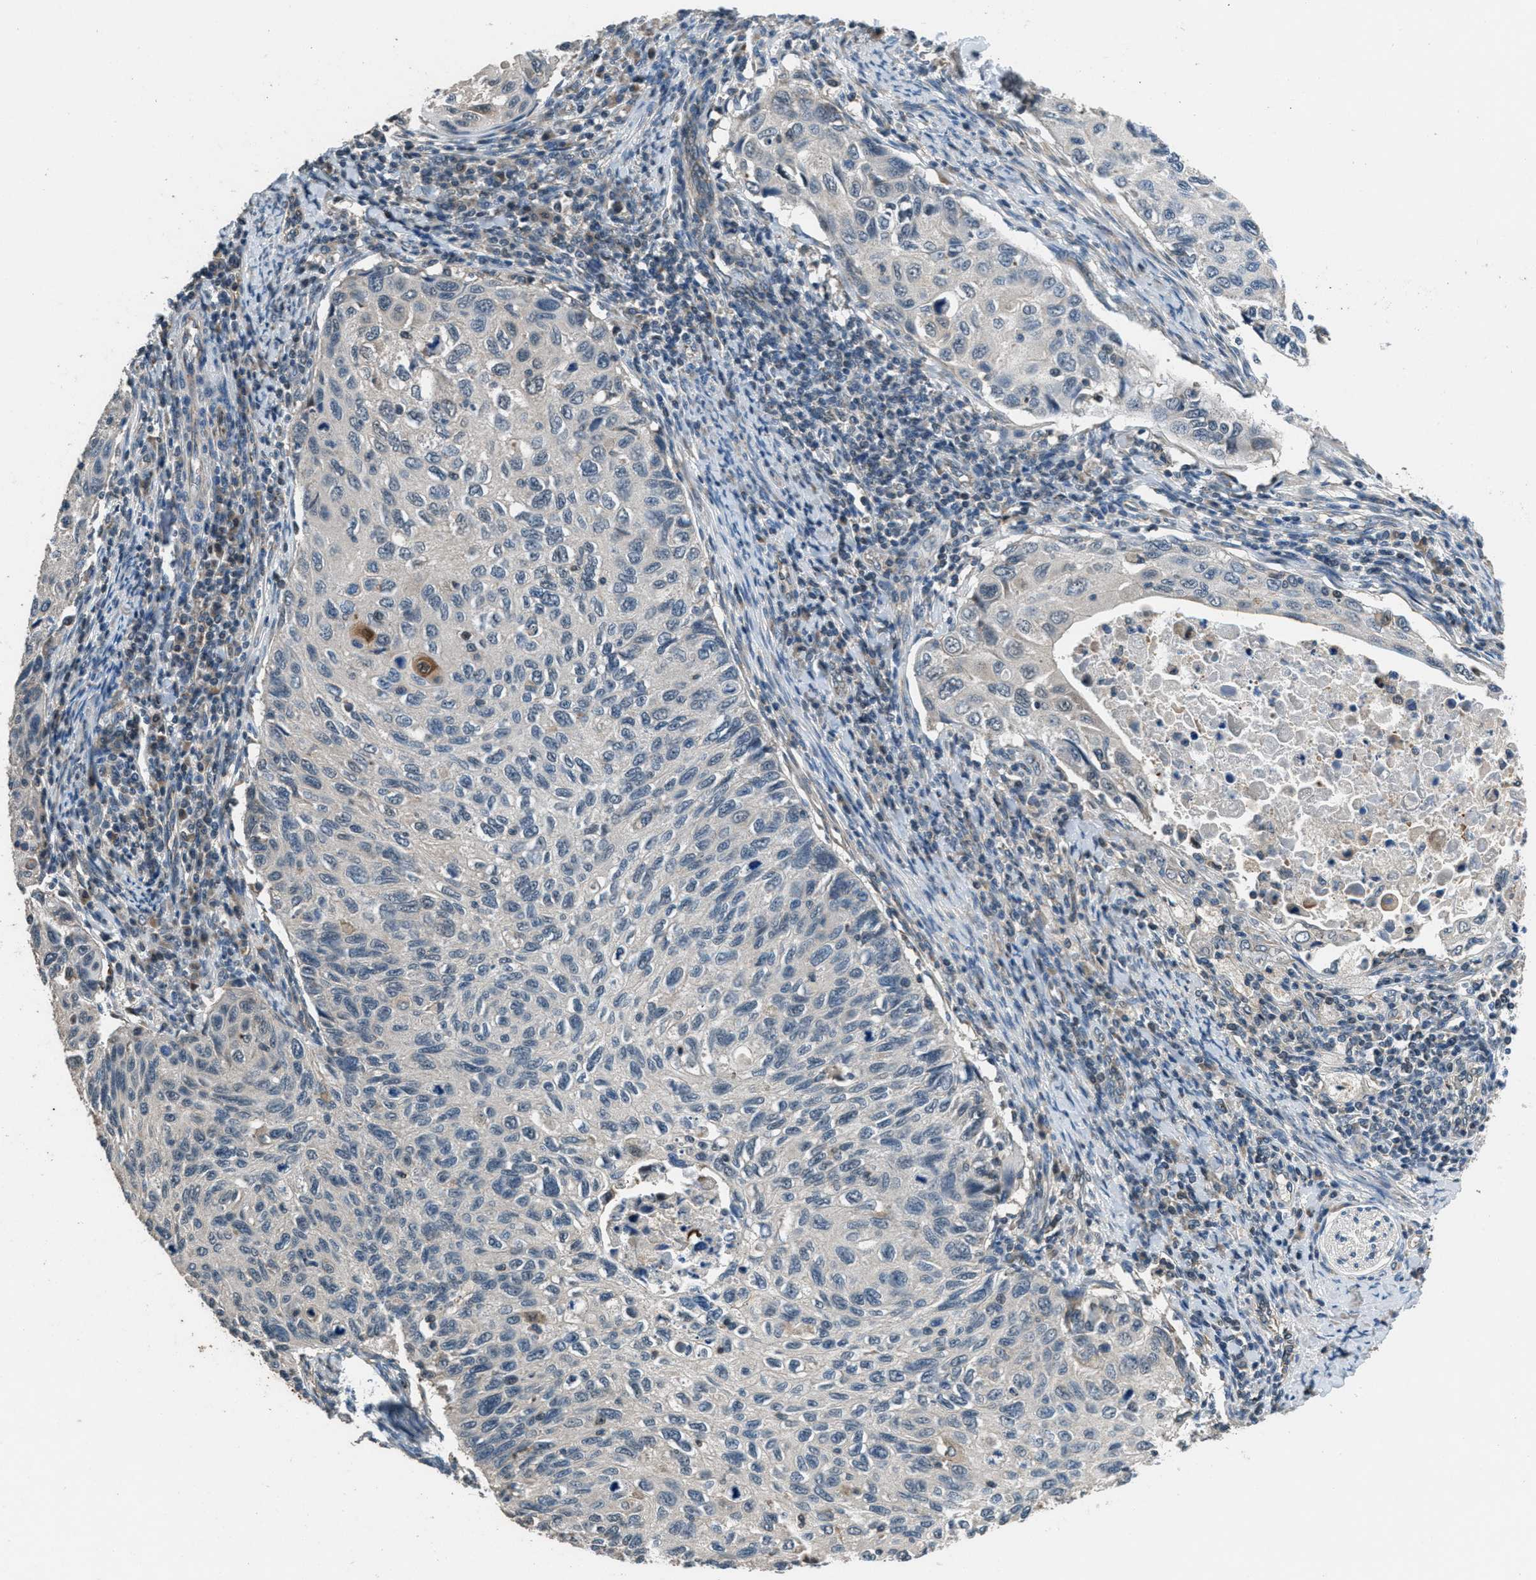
{"staining": {"intensity": "negative", "quantity": "none", "location": "none"}, "tissue": "cervical cancer", "cell_type": "Tumor cells", "image_type": "cancer", "snomed": [{"axis": "morphology", "description": "Squamous cell carcinoma, NOS"}, {"axis": "topography", "description": "Cervix"}], "caption": "IHC of human cervical squamous cell carcinoma displays no expression in tumor cells.", "gene": "NAT1", "patient": {"sex": "female", "age": 70}}